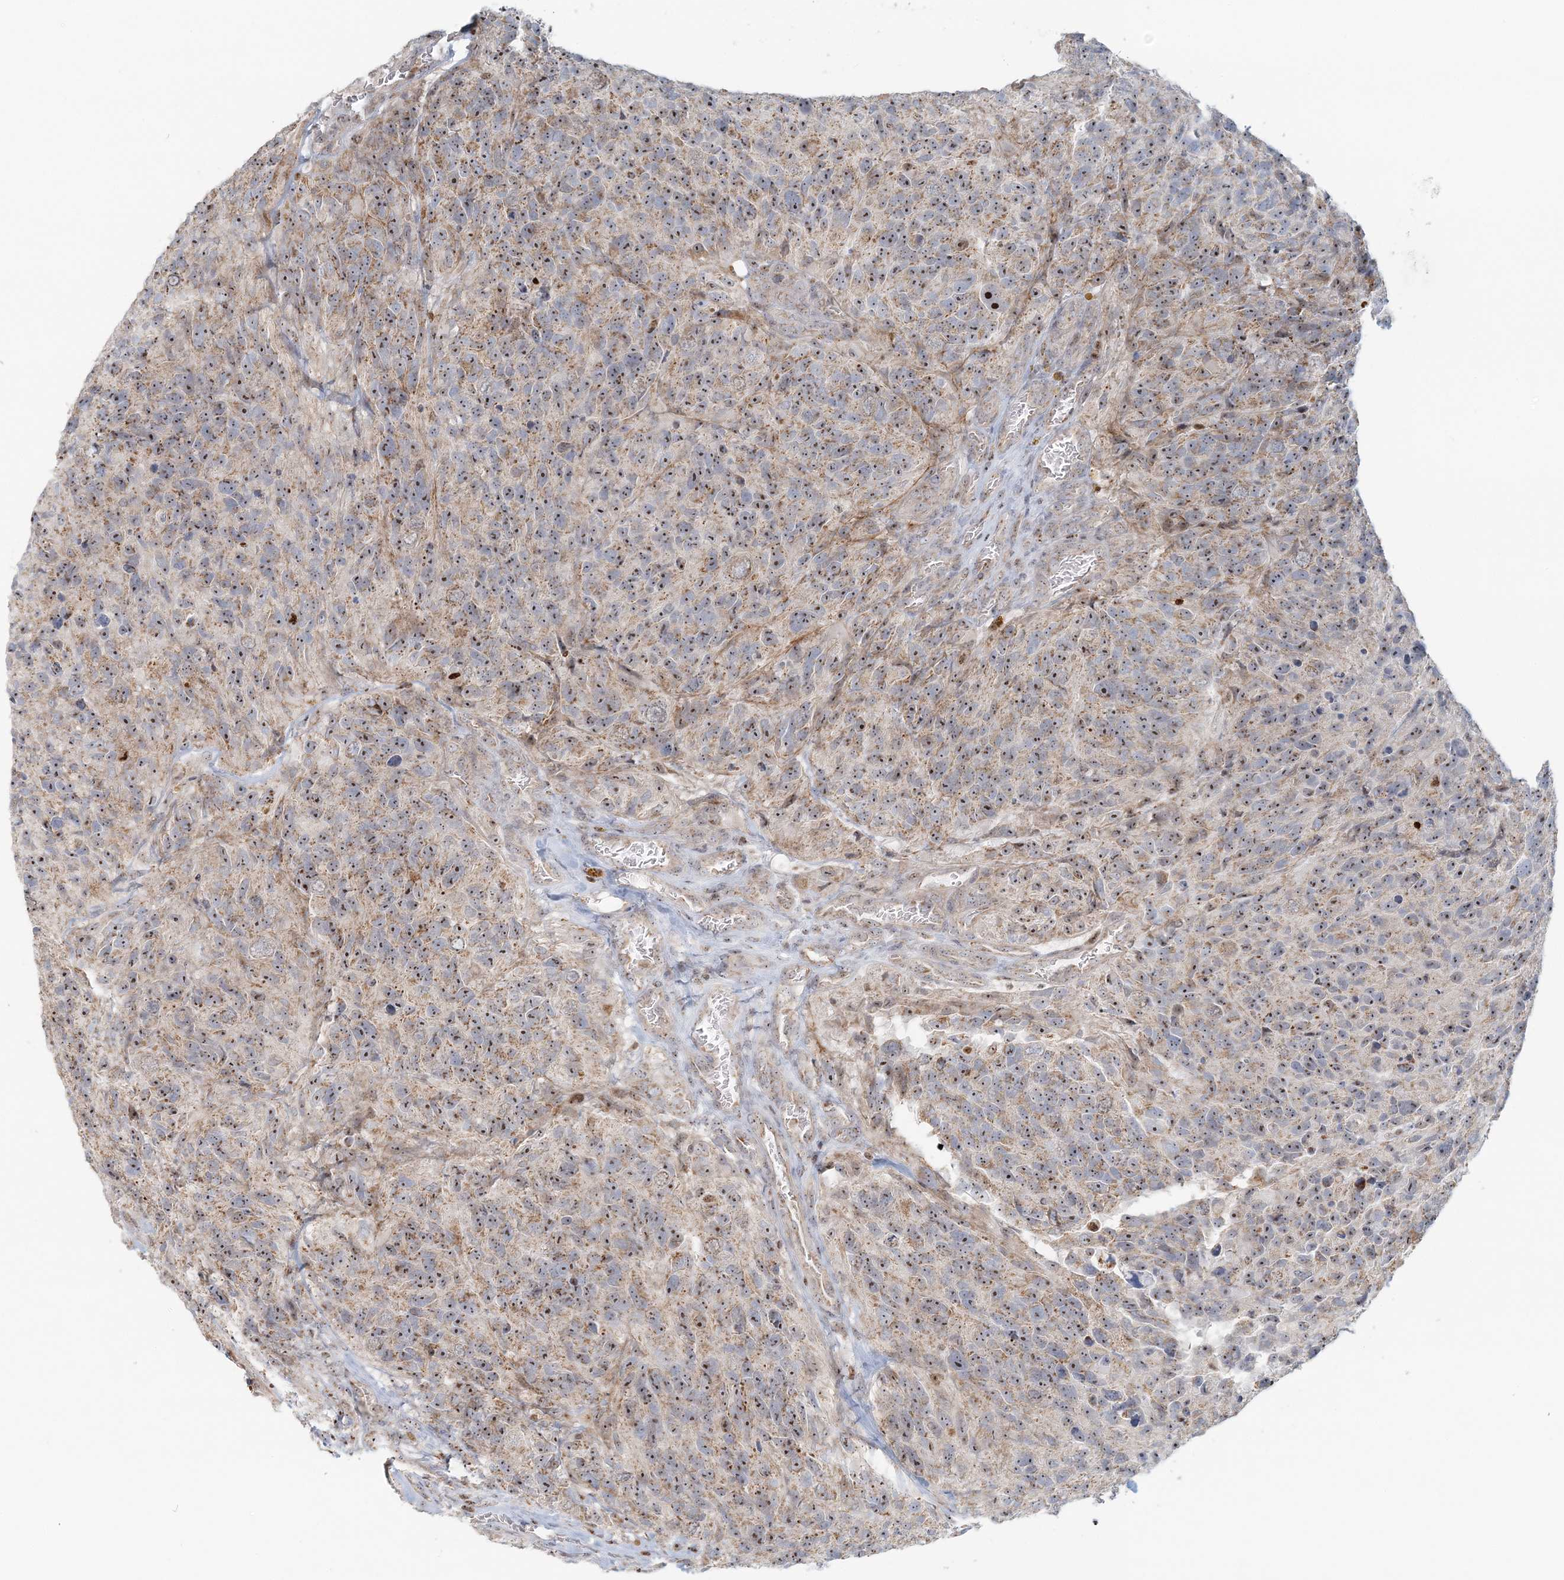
{"staining": {"intensity": "moderate", "quantity": ">75%", "location": "nuclear"}, "tissue": "glioma", "cell_type": "Tumor cells", "image_type": "cancer", "snomed": [{"axis": "morphology", "description": "Glioma, malignant, High grade"}, {"axis": "topography", "description": "Brain"}], "caption": "The micrograph displays staining of malignant glioma (high-grade), revealing moderate nuclear protein staining (brown color) within tumor cells.", "gene": "UBE2F", "patient": {"sex": "male", "age": 69}}